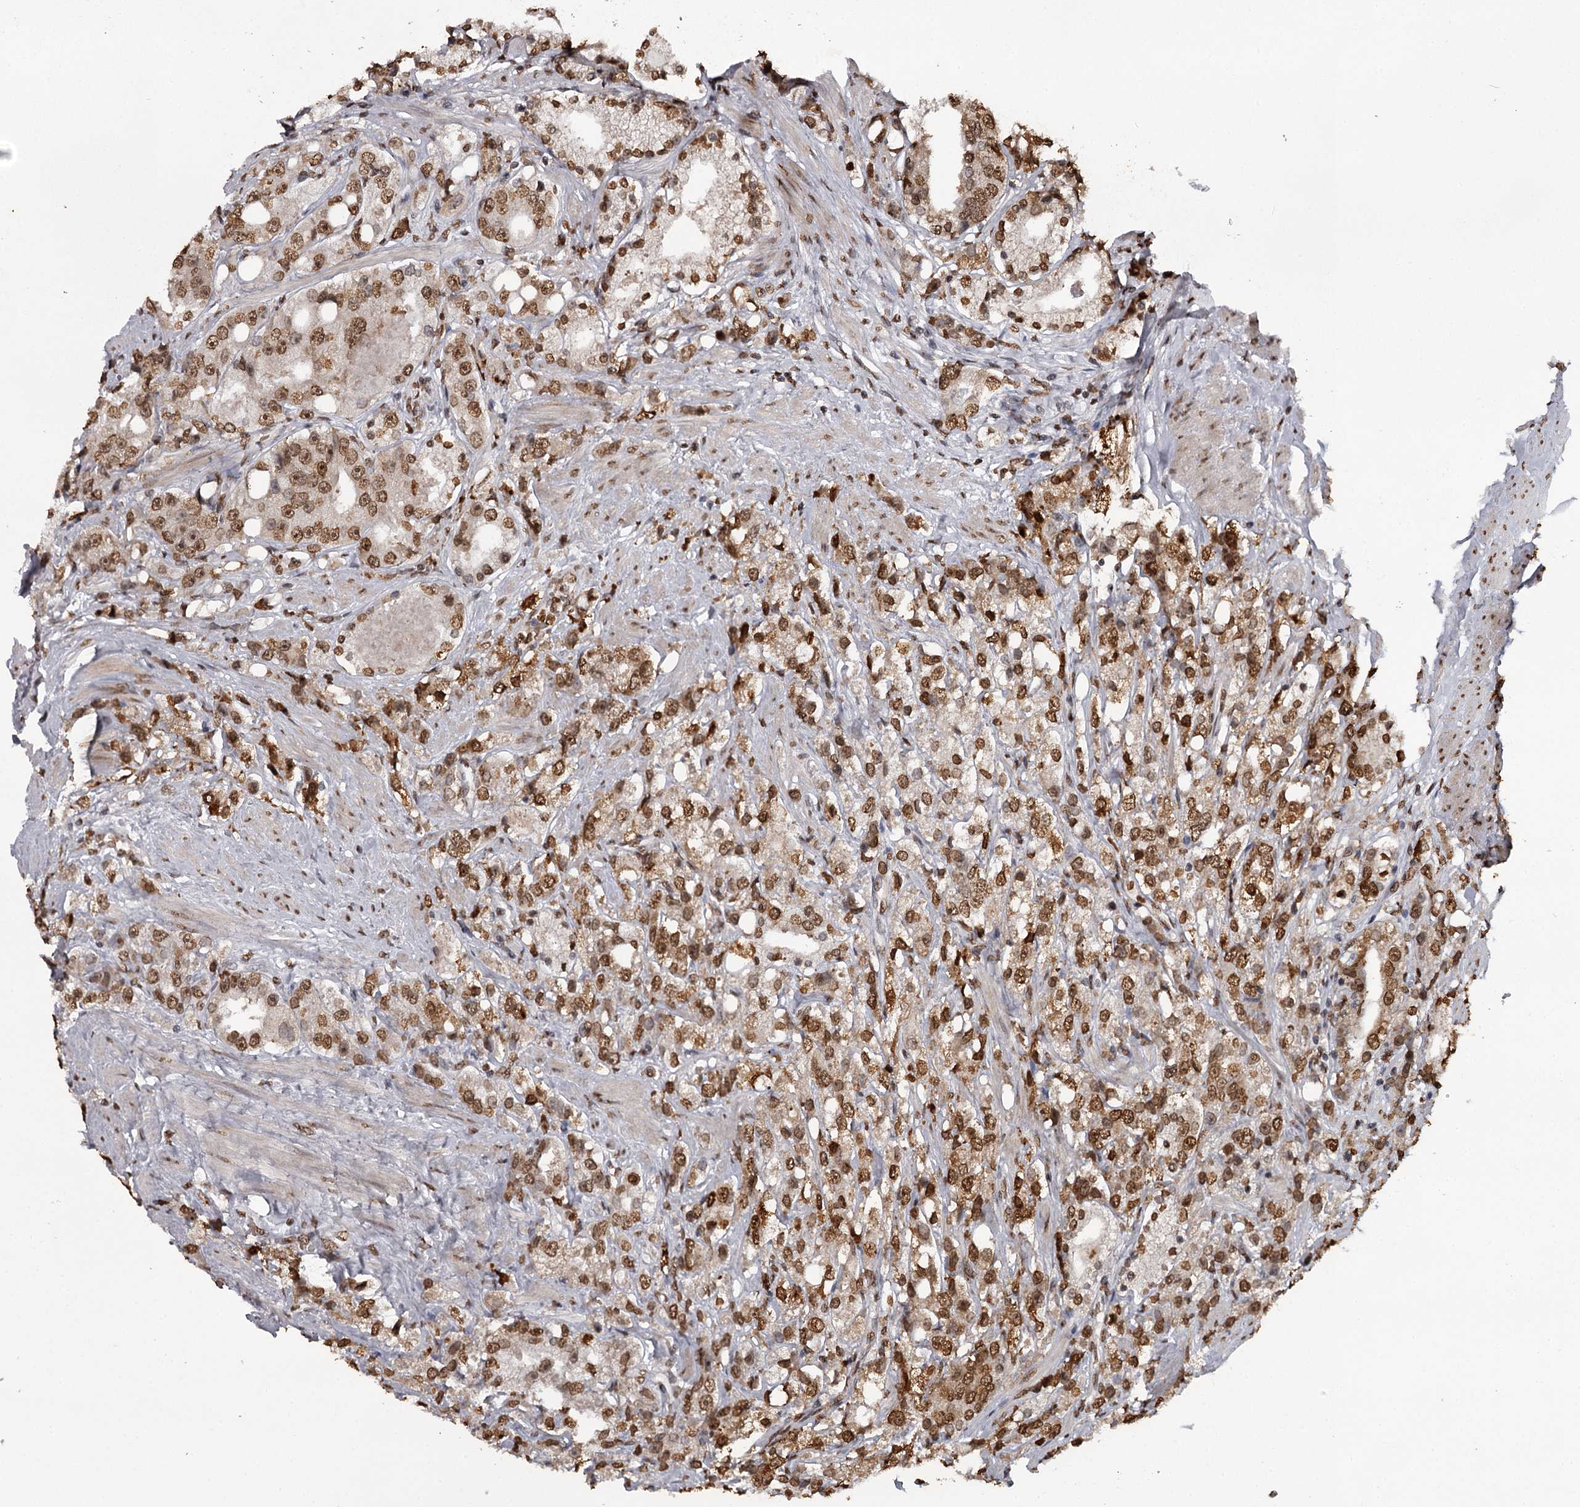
{"staining": {"intensity": "strong", "quantity": ">75%", "location": "nuclear"}, "tissue": "prostate cancer", "cell_type": "Tumor cells", "image_type": "cancer", "snomed": [{"axis": "morphology", "description": "Adenocarcinoma, NOS"}, {"axis": "topography", "description": "Prostate"}], "caption": "IHC (DAB) staining of human prostate cancer demonstrates strong nuclear protein staining in approximately >75% of tumor cells.", "gene": "THYN1", "patient": {"sex": "male", "age": 79}}